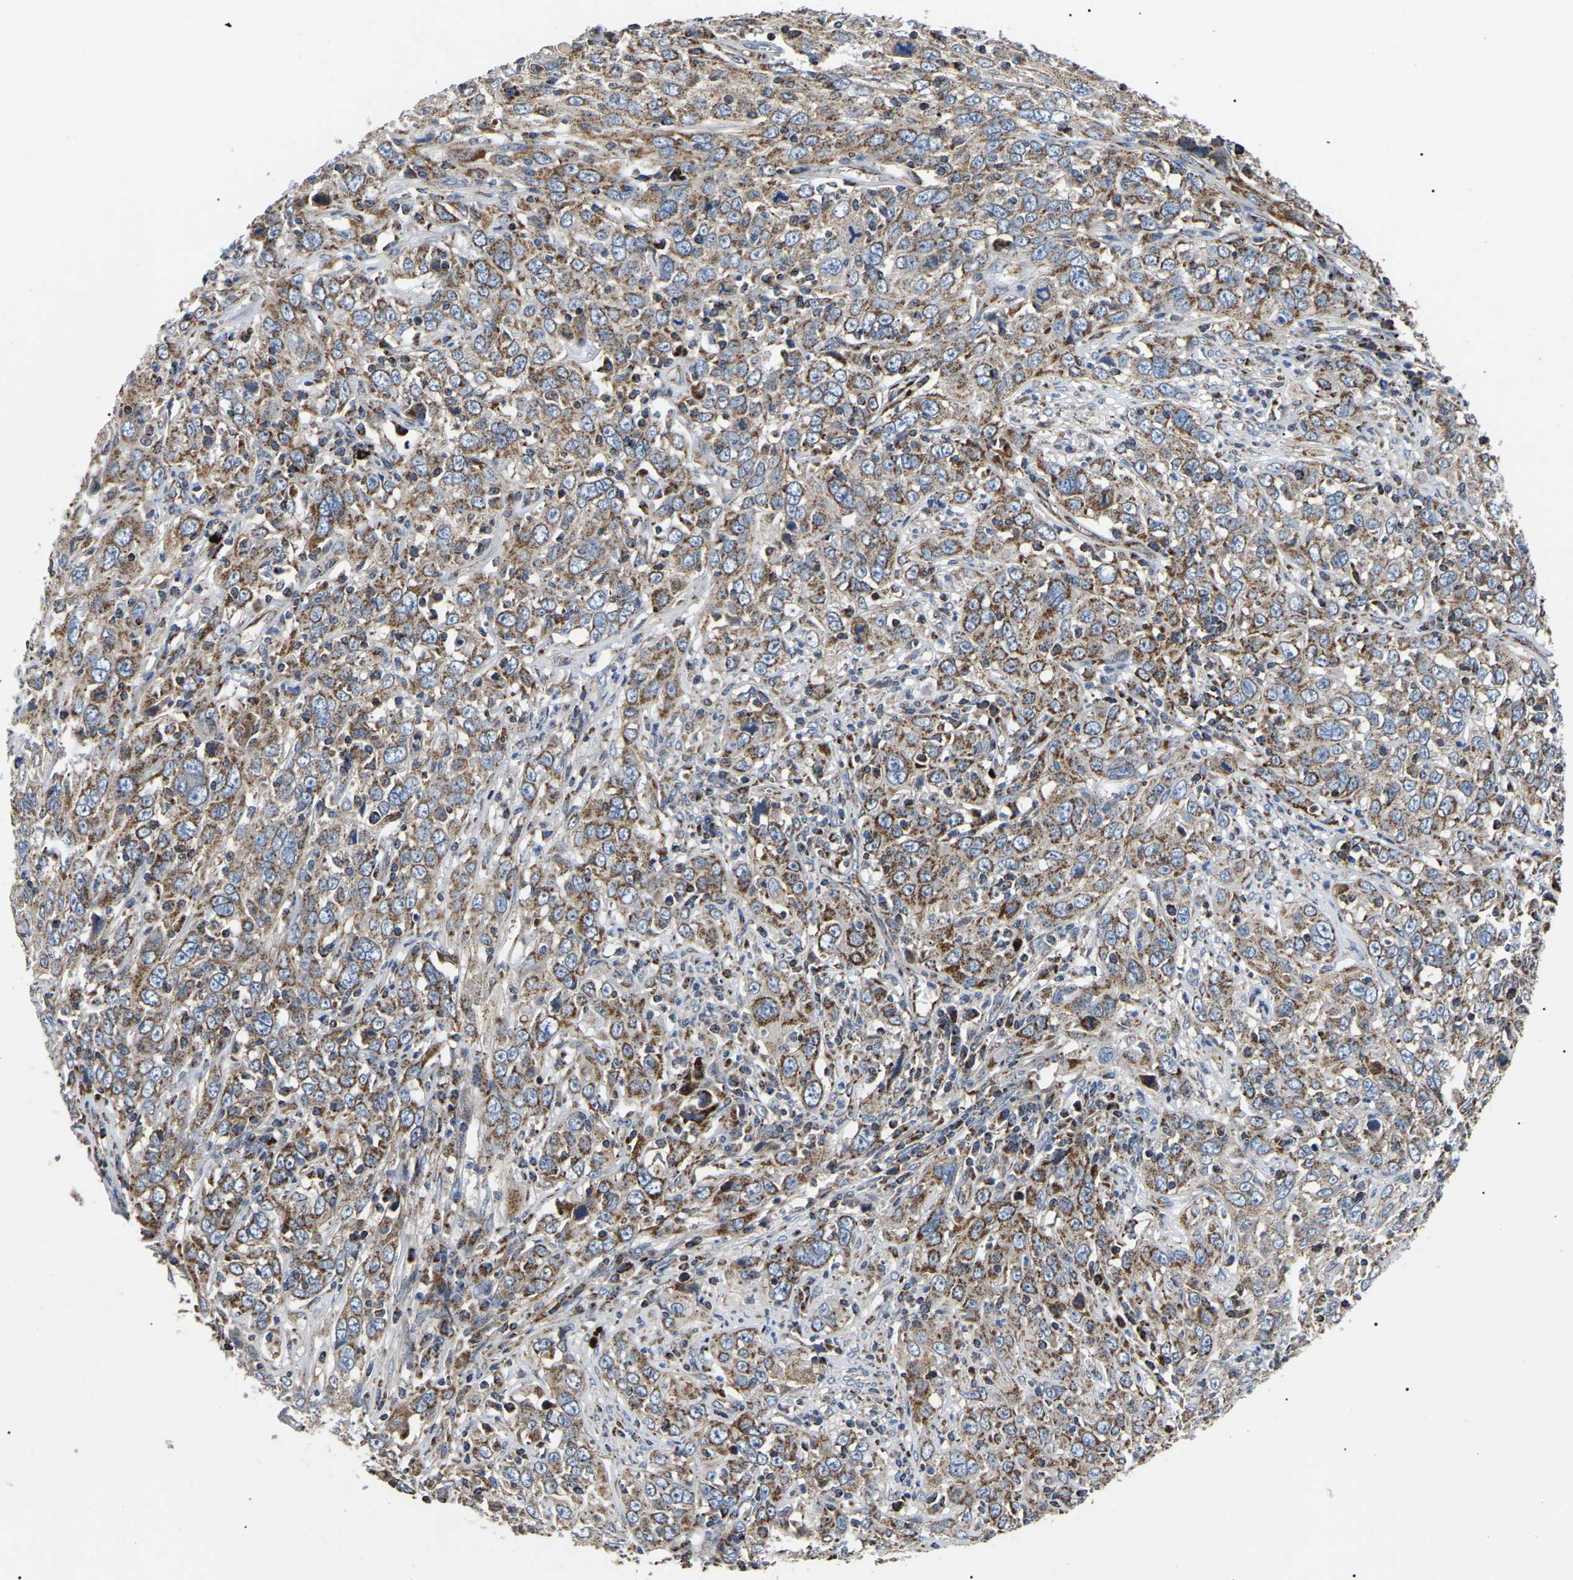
{"staining": {"intensity": "moderate", "quantity": ">75%", "location": "cytoplasmic/membranous"}, "tissue": "cervical cancer", "cell_type": "Tumor cells", "image_type": "cancer", "snomed": [{"axis": "morphology", "description": "Squamous cell carcinoma, NOS"}, {"axis": "topography", "description": "Cervix"}], "caption": "Squamous cell carcinoma (cervical) stained with IHC demonstrates moderate cytoplasmic/membranous staining in about >75% of tumor cells.", "gene": "PPM1E", "patient": {"sex": "female", "age": 46}}